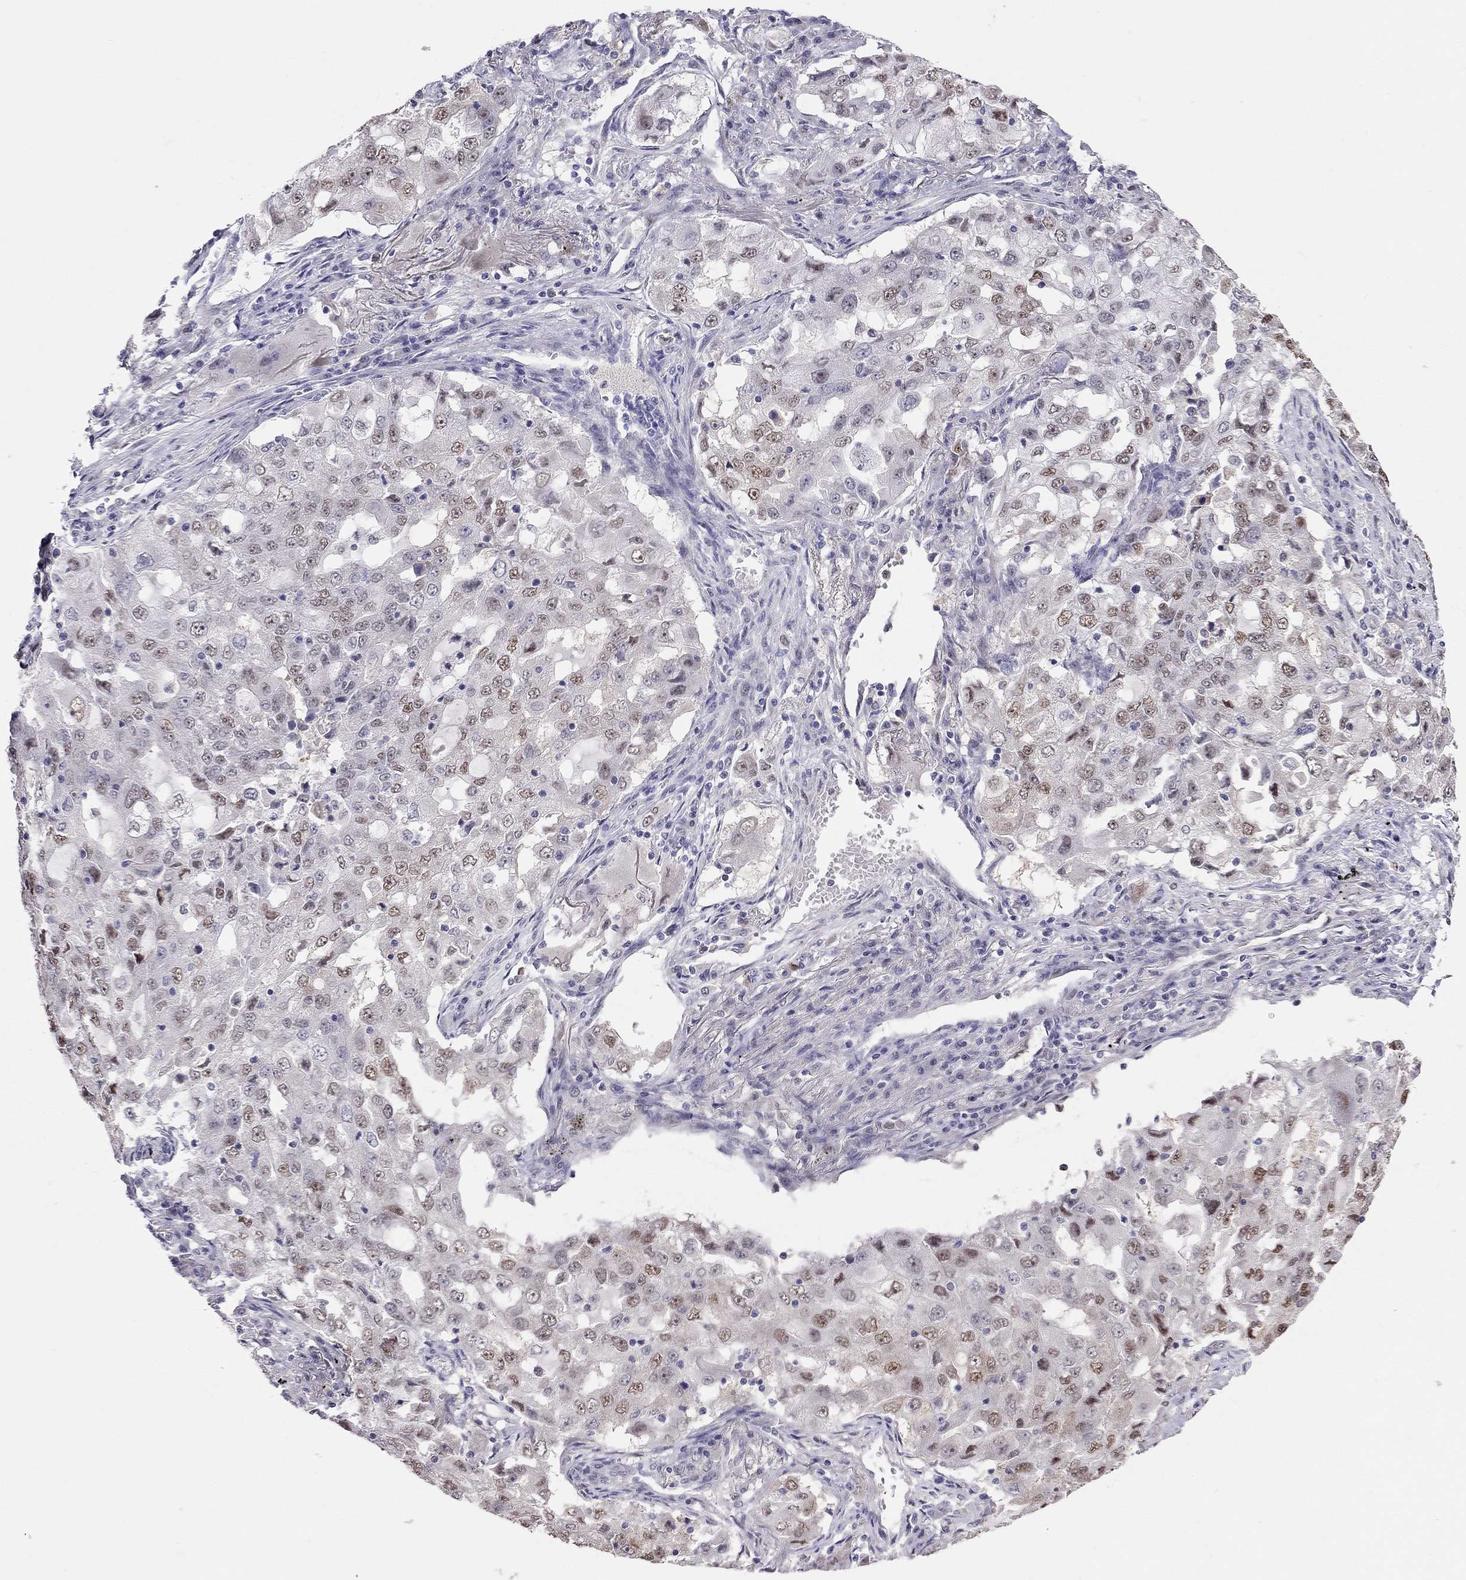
{"staining": {"intensity": "moderate", "quantity": "<25%", "location": "nuclear"}, "tissue": "lung cancer", "cell_type": "Tumor cells", "image_type": "cancer", "snomed": [{"axis": "morphology", "description": "Adenocarcinoma, NOS"}, {"axis": "topography", "description": "Lung"}], "caption": "About <25% of tumor cells in human adenocarcinoma (lung) demonstrate moderate nuclear protein positivity as visualized by brown immunohistochemical staining.", "gene": "LRRC39", "patient": {"sex": "female", "age": 61}}